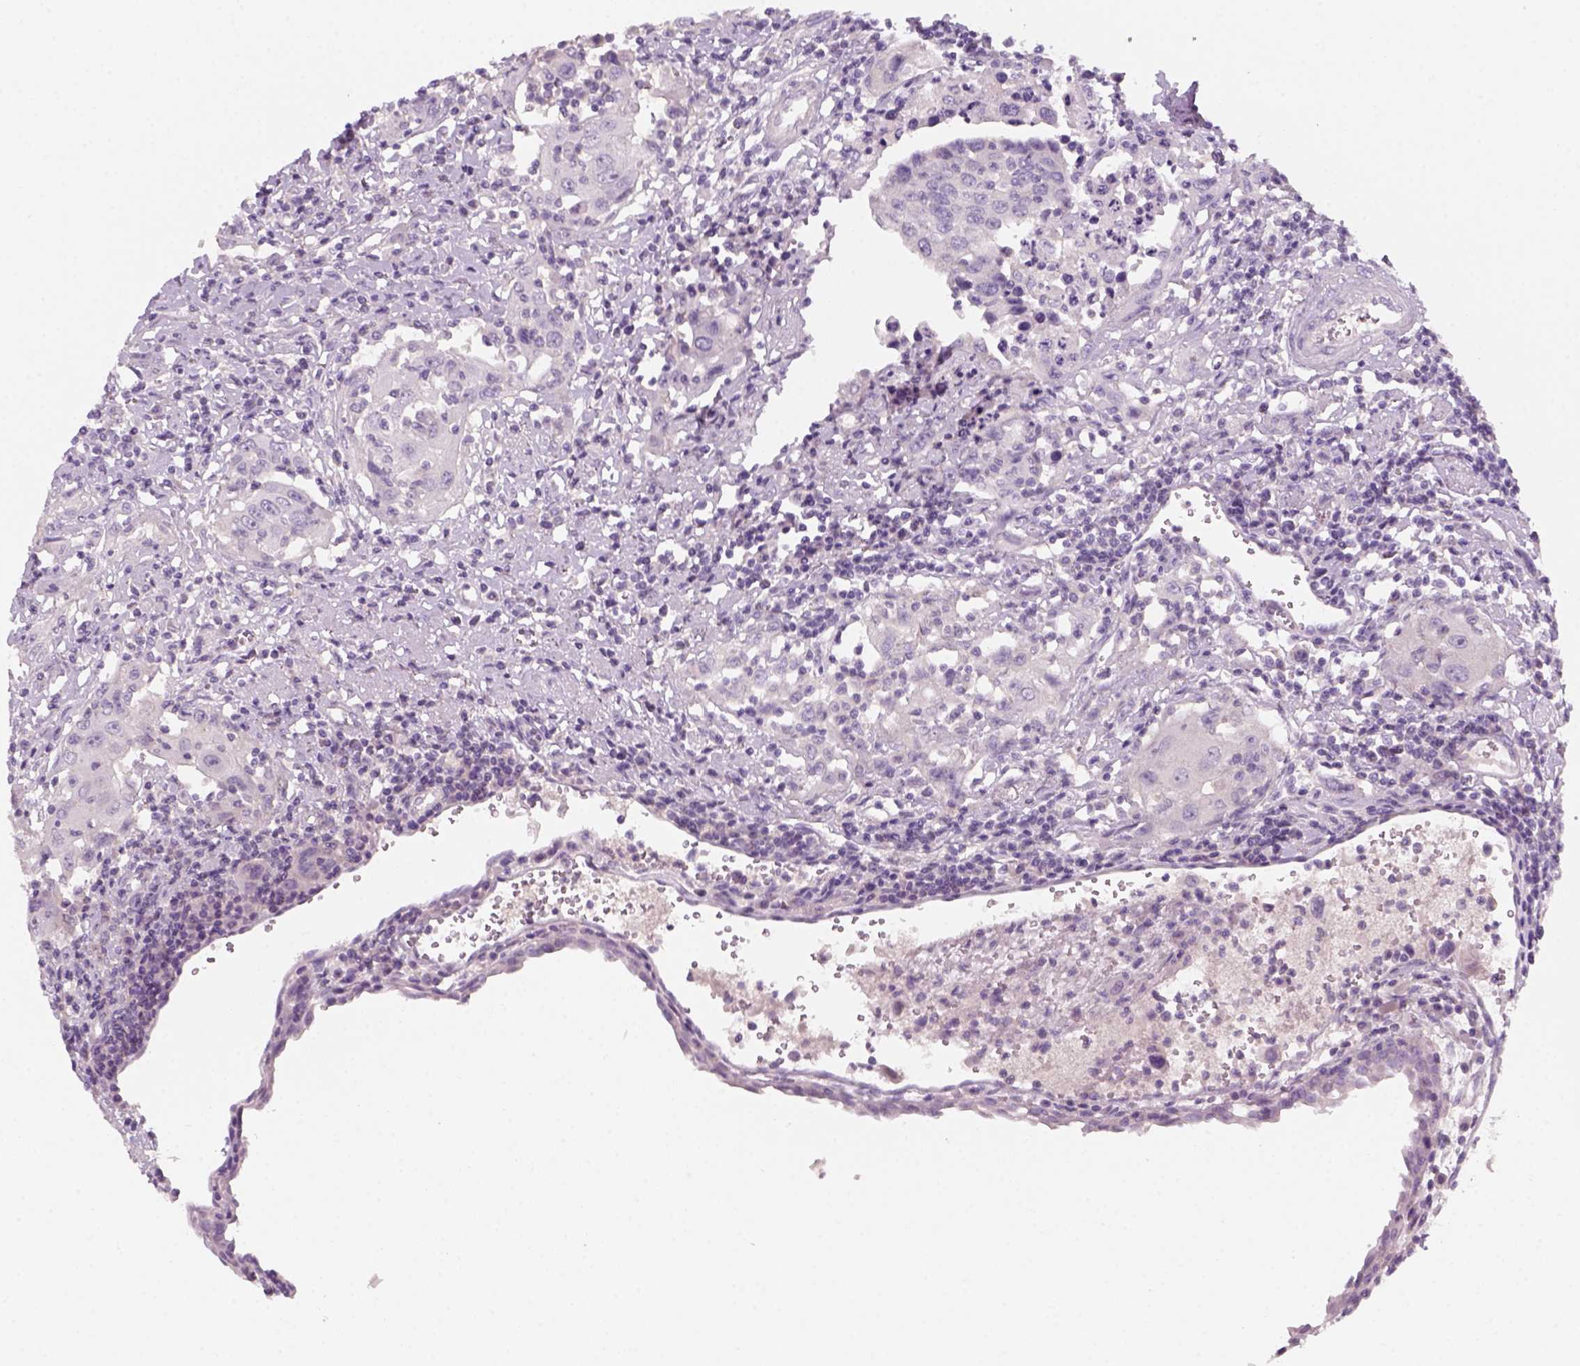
{"staining": {"intensity": "negative", "quantity": "none", "location": "none"}, "tissue": "urothelial cancer", "cell_type": "Tumor cells", "image_type": "cancer", "snomed": [{"axis": "morphology", "description": "Urothelial carcinoma, High grade"}, {"axis": "topography", "description": "Urinary bladder"}], "caption": "Immunohistochemistry (IHC) photomicrograph of human high-grade urothelial carcinoma stained for a protein (brown), which displays no positivity in tumor cells. Brightfield microscopy of IHC stained with DAB (3,3'-diaminobenzidine) (brown) and hematoxylin (blue), captured at high magnification.", "gene": "KRT25", "patient": {"sex": "female", "age": 85}}